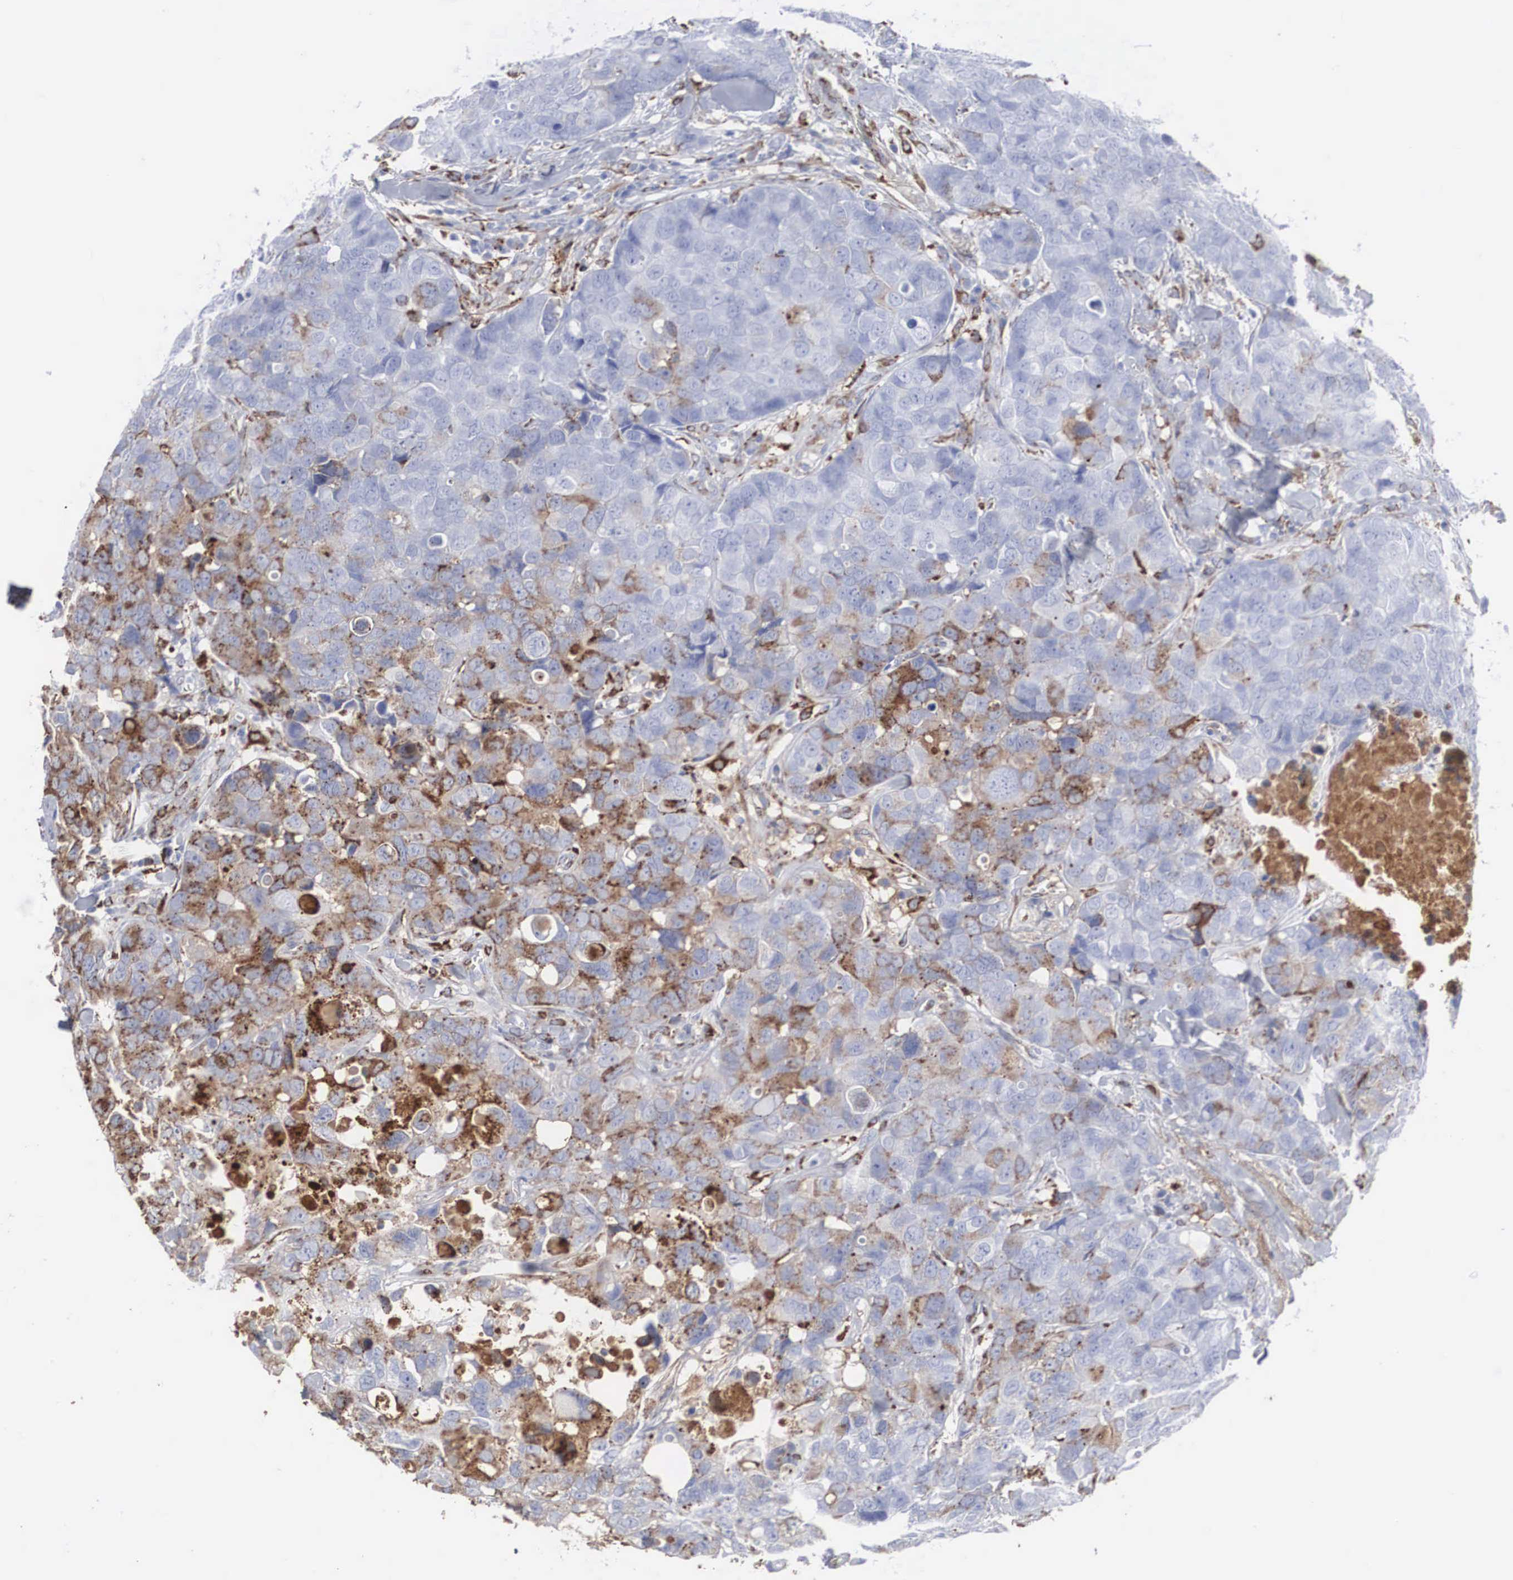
{"staining": {"intensity": "weak", "quantity": "25%-75%", "location": "cytoplasmic/membranous"}, "tissue": "breast cancer", "cell_type": "Tumor cells", "image_type": "cancer", "snomed": [{"axis": "morphology", "description": "Duct carcinoma"}, {"axis": "topography", "description": "Breast"}], "caption": "Immunohistochemistry of human breast cancer (infiltrating ductal carcinoma) demonstrates low levels of weak cytoplasmic/membranous positivity in about 25%-75% of tumor cells.", "gene": "LGALS3BP", "patient": {"sex": "female", "age": 91}}